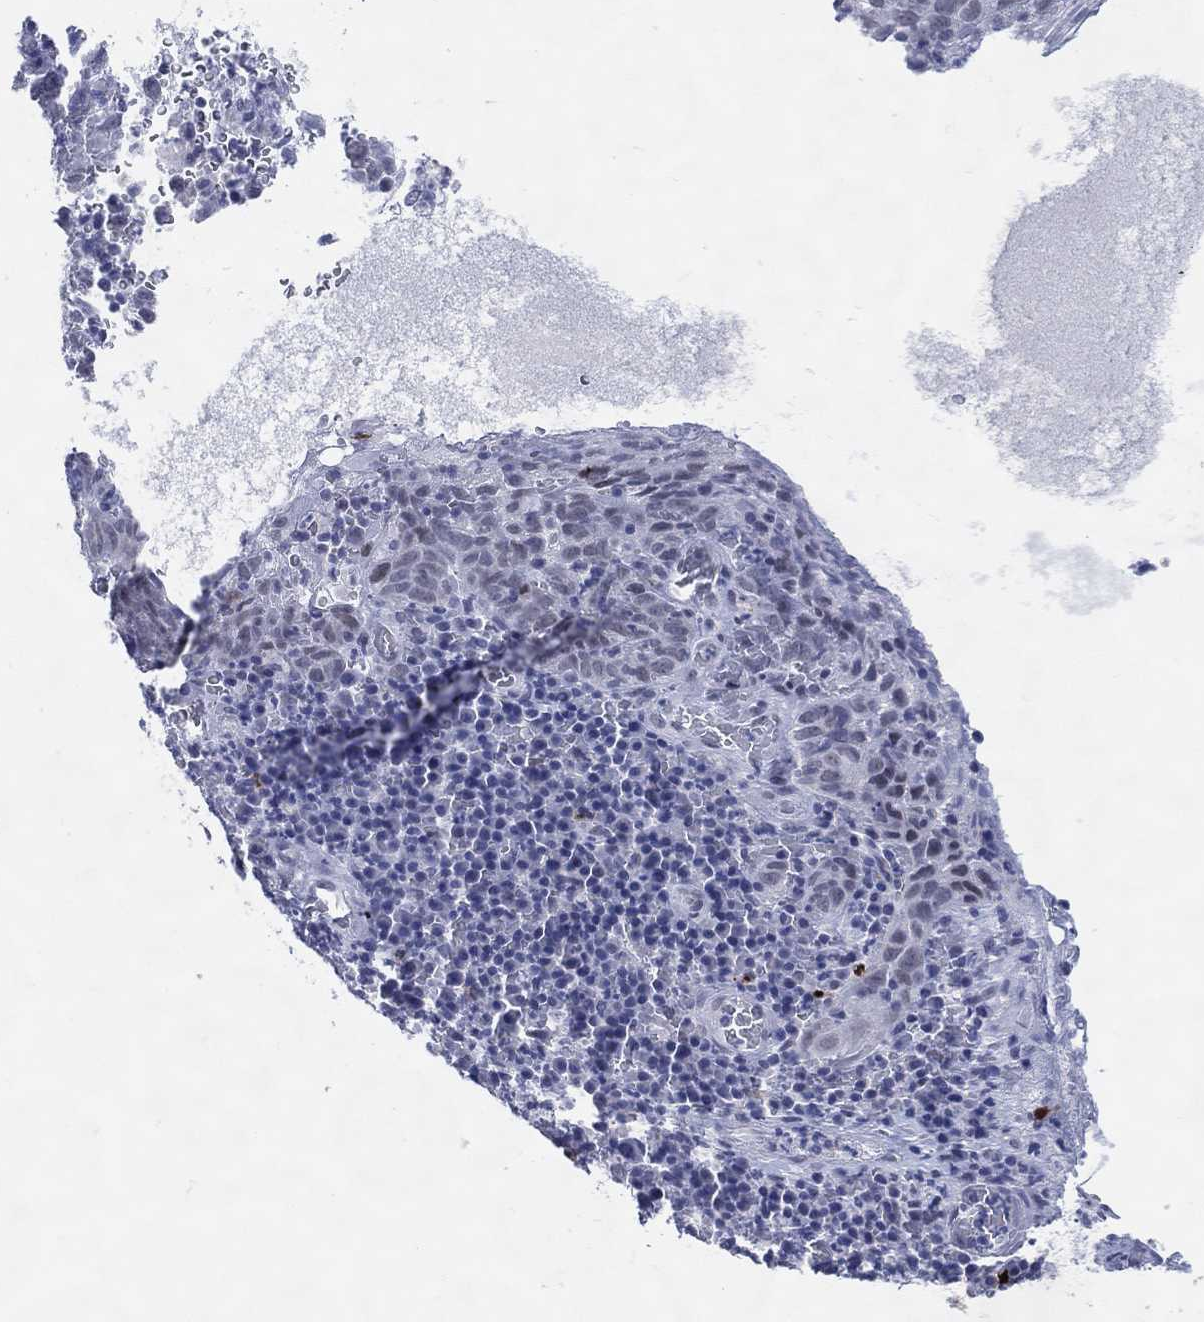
{"staining": {"intensity": "negative", "quantity": "none", "location": "none"}, "tissue": "skin cancer", "cell_type": "Tumor cells", "image_type": "cancer", "snomed": [{"axis": "morphology", "description": "Squamous cell carcinoma, NOS"}, {"axis": "topography", "description": "Skin"}, {"axis": "topography", "description": "Anal"}], "caption": "High power microscopy photomicrograph of an IHC image of skin cancer (squamous cell carcinoma), revealing no significant staining in tumor cells.", "gene": "CFAP58", "patient": {"sex": "female", "age": 51}}